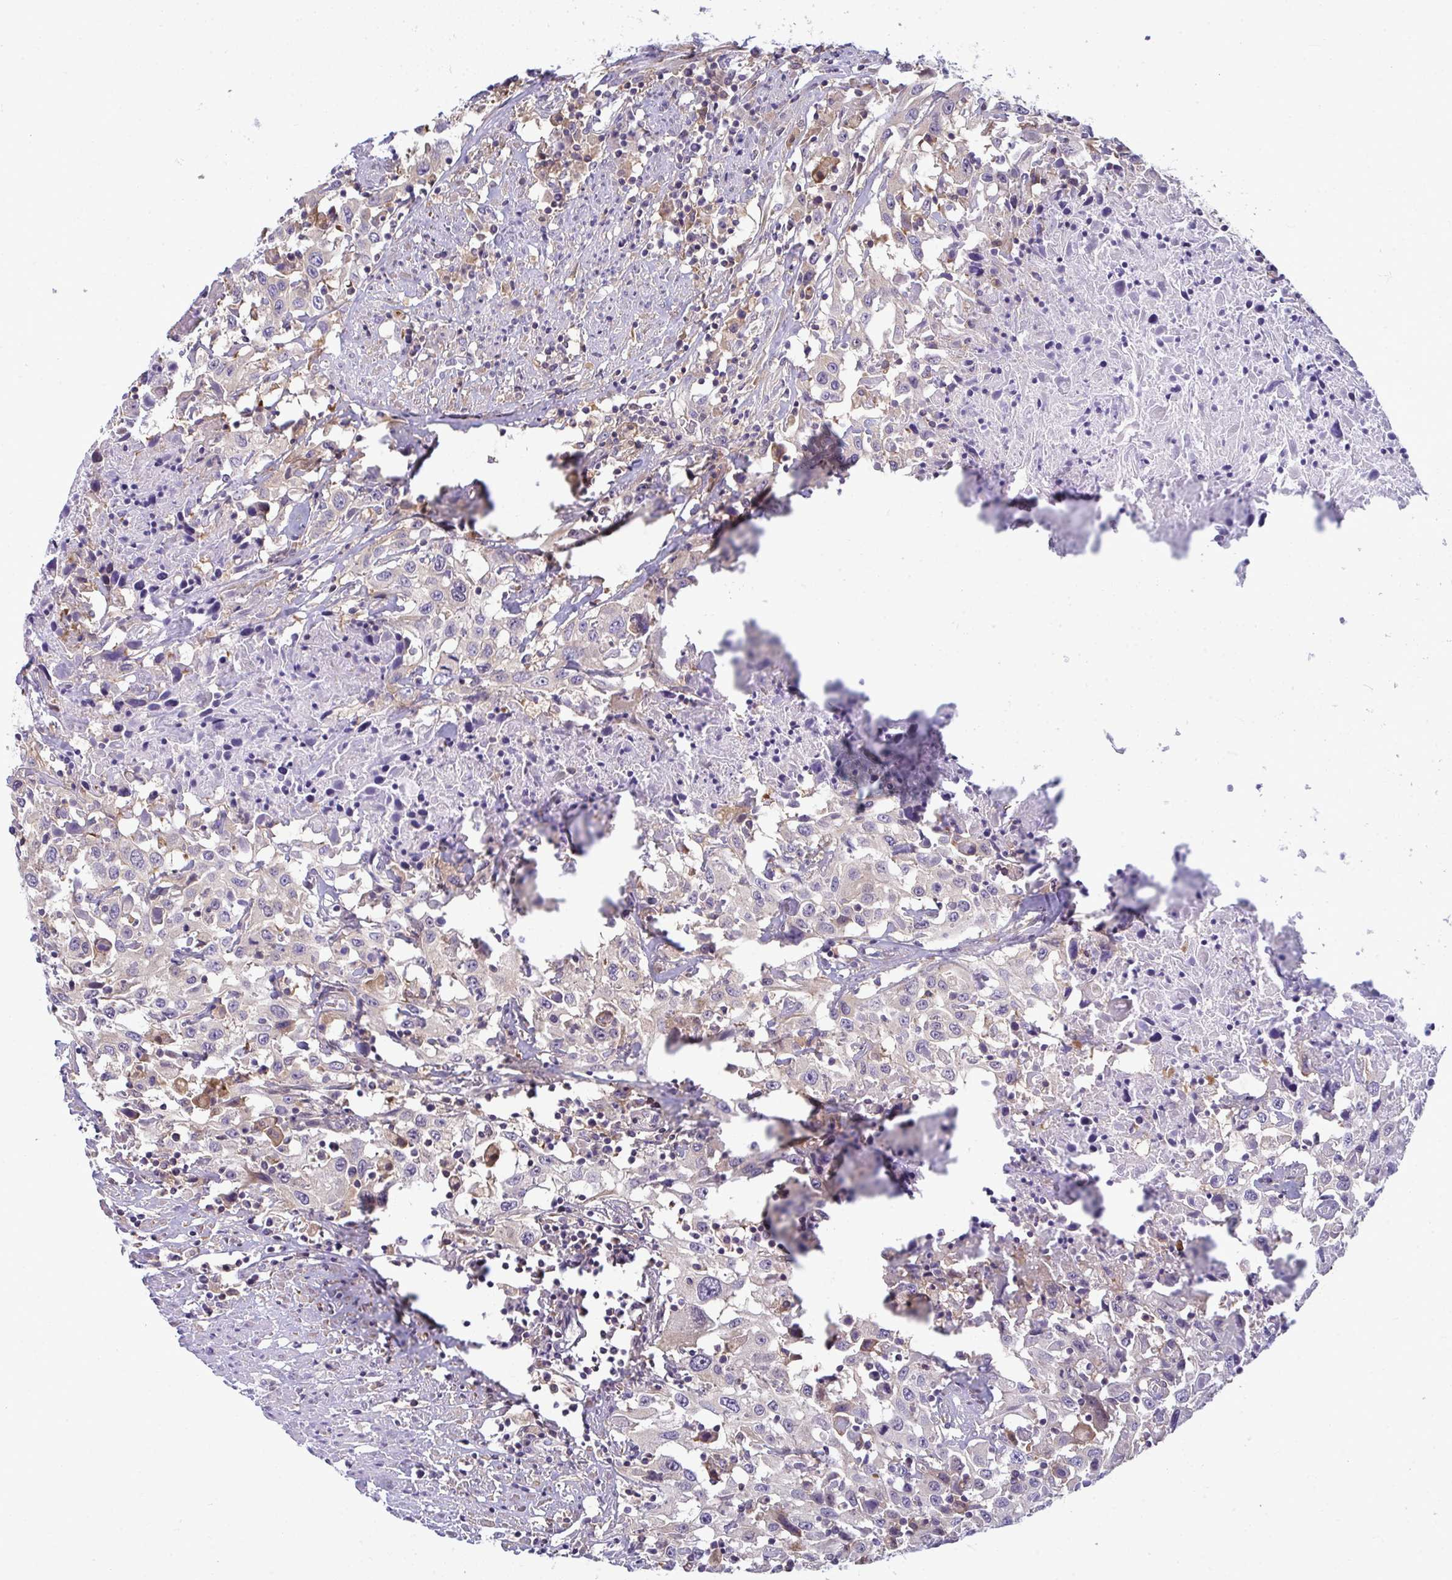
{"staining": {"intensity": "weak", "quantity": "<25%", "location": "cytoplasmic/membranous"}, "tissue": "urothelial cancer", "cell_type": "Tumor cells", "image_type": "cancer", "snomed": [{"axis": "morphology", "description": "Urothelial carcinoma, High grade"}, {"axis": "topography", "description": "Urinary bladder"}], "caption": "High magnification brightfield microscopy of urothelial carcinoma (high-grade) stained with DAB (3,3'-diaminobenzidine) (brown) and counterstained with hematoxylin (blue): tumor cells show no significant expression.", "gene": "SLC30A6", "patient": {"sex": "male", "age": 61}}